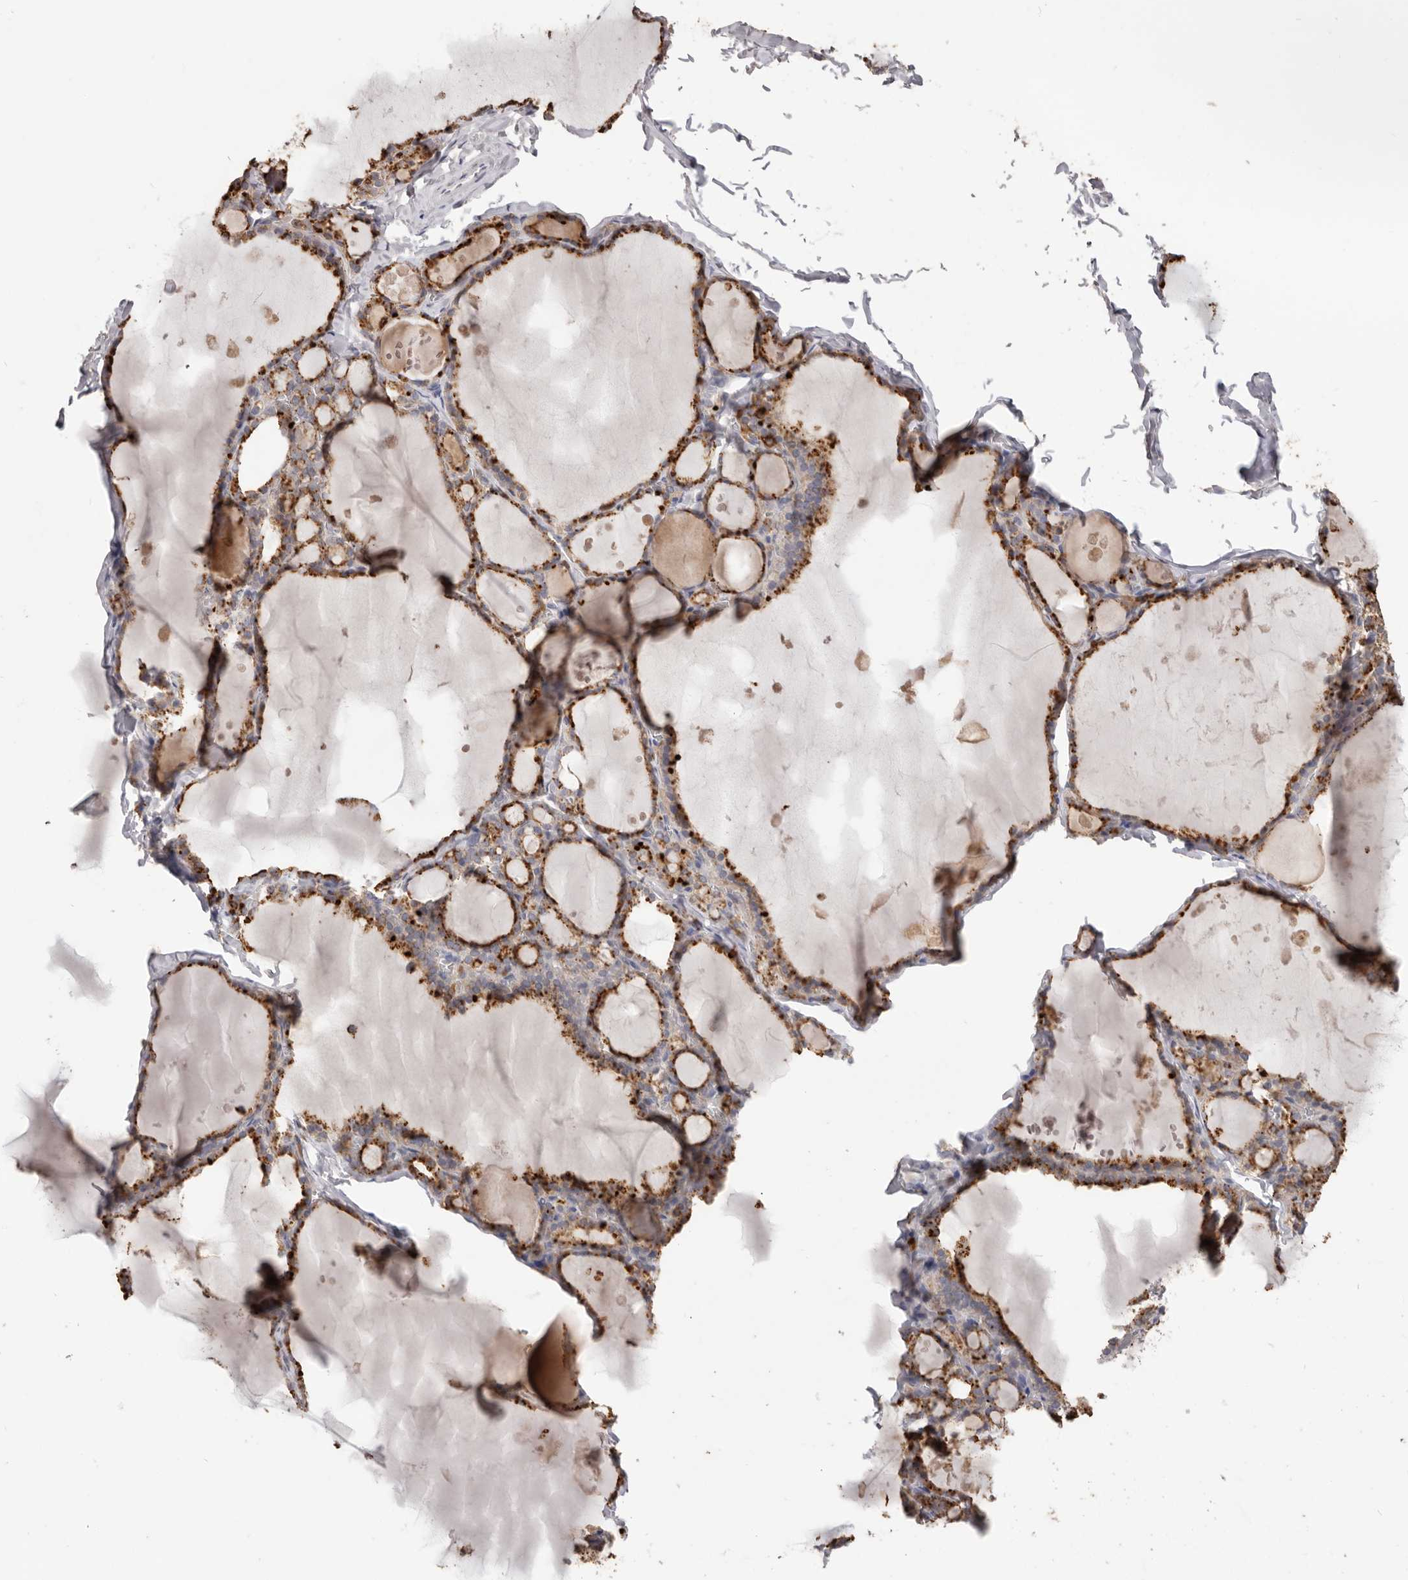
{"staining": {"intensity": "strong", "quantity": ">75%", "location": "cytoplasmic/membranous"}, "tissue": "thyroid gland", "cell_type": "Glandular cells", "image_type": "normal", "snomed": [{"axis": "morphology", "description": "Normal tissue, NOS"}, {"axis": "topography", "description": "Thyroid gland"}], "caption": "Protein expression analysis of normal thyroid gland demonstrates strong cytoplasmic/membranous positivity in approximately >75% of glandular cells.", "gene": "HCAR2", "patient": {"sex": "male", "age": 56}}